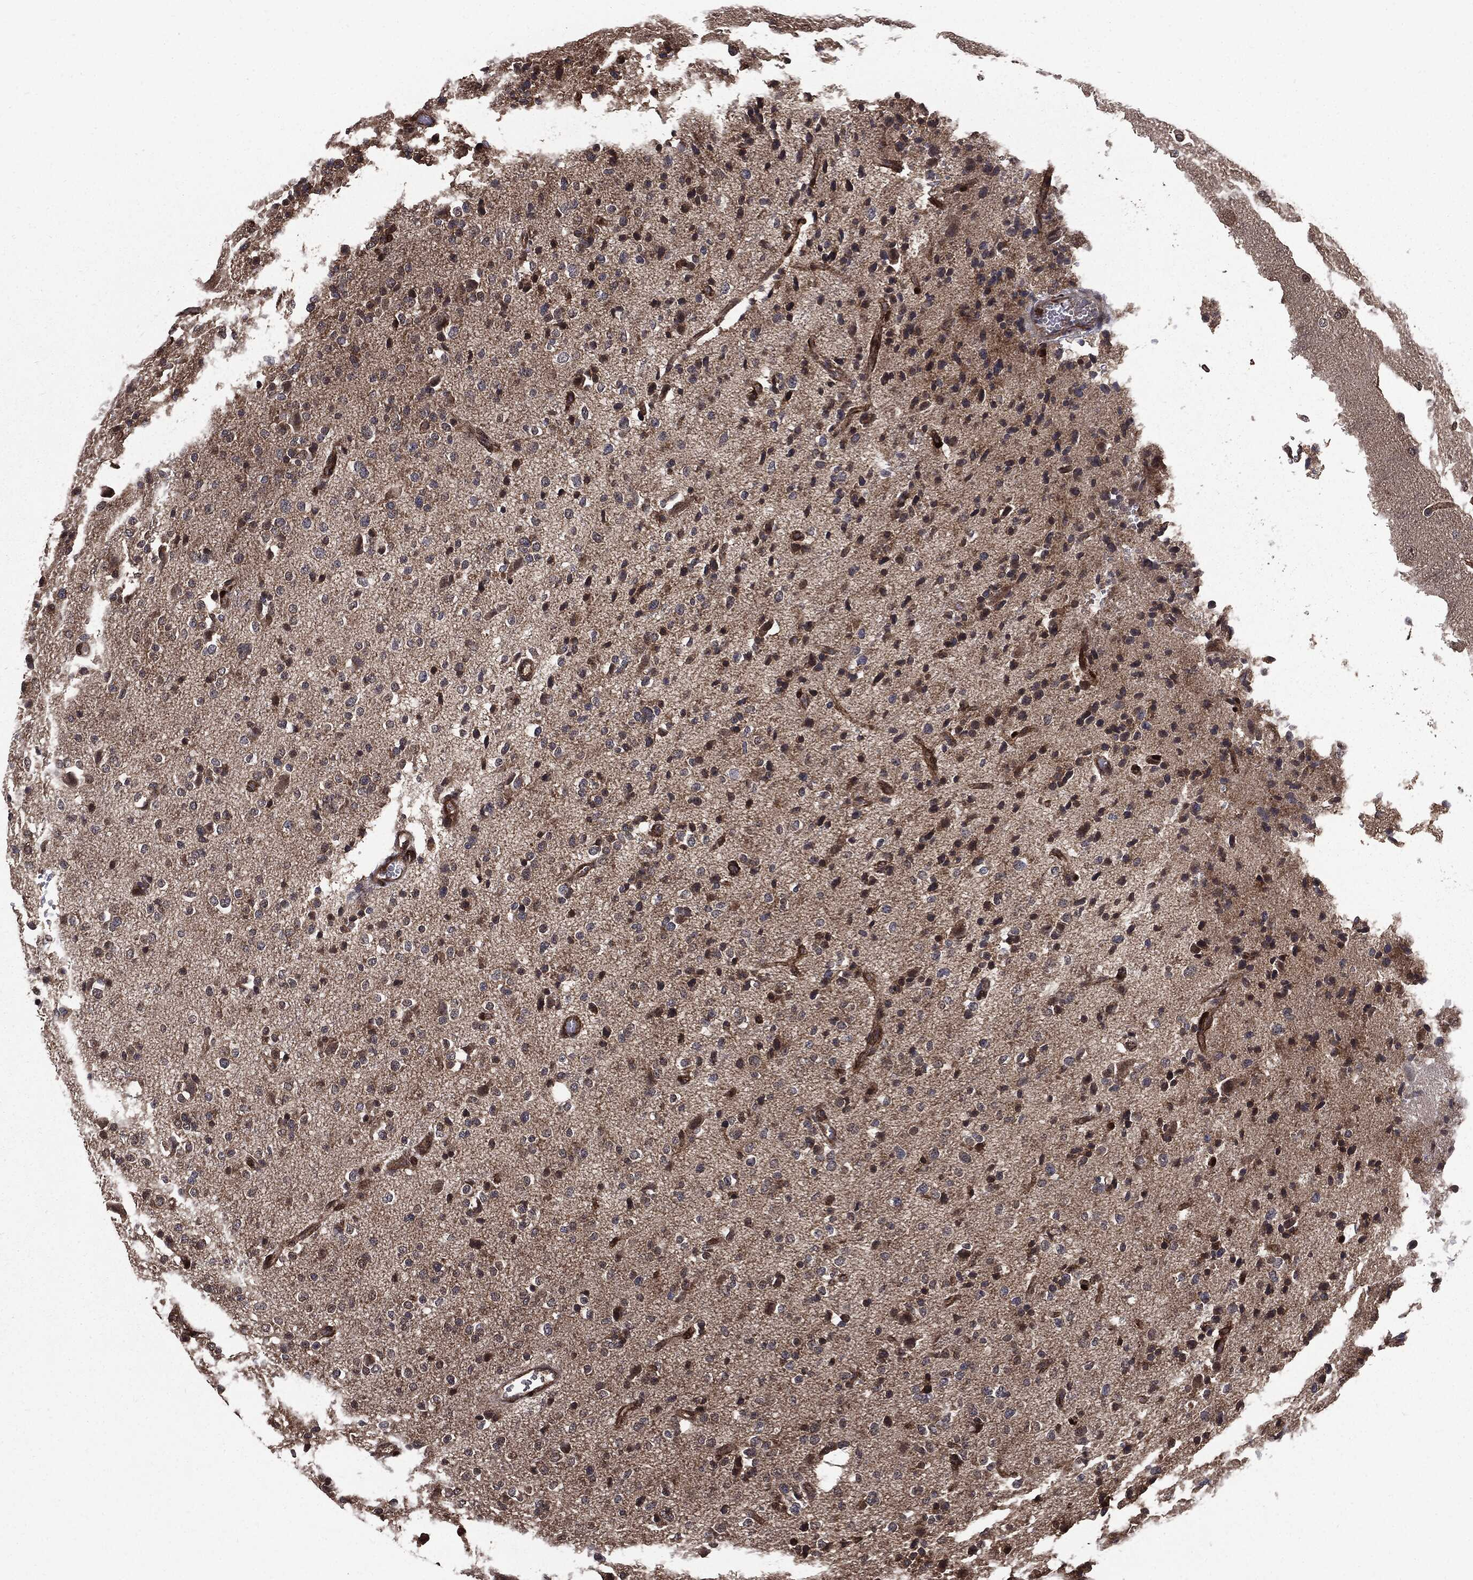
{"staining": {"intensity": "negative", "quantity": "none", "location": "none"}, "tissue": "glioma", "cell_type": "Tumor cells", "image_type": "cancer", "snomed": [{"axis": "morphology", "description": "Glioma, malignant, Low grade"}, {"axis": "topography", "description": "Brain"}], "caption": "Malignant glioma (low-grade) was stained to show a protein in brown. There is no significant staining in tumor cells.", "gene": "PTPA", "patient": {"sex": "male", "age": 41}}